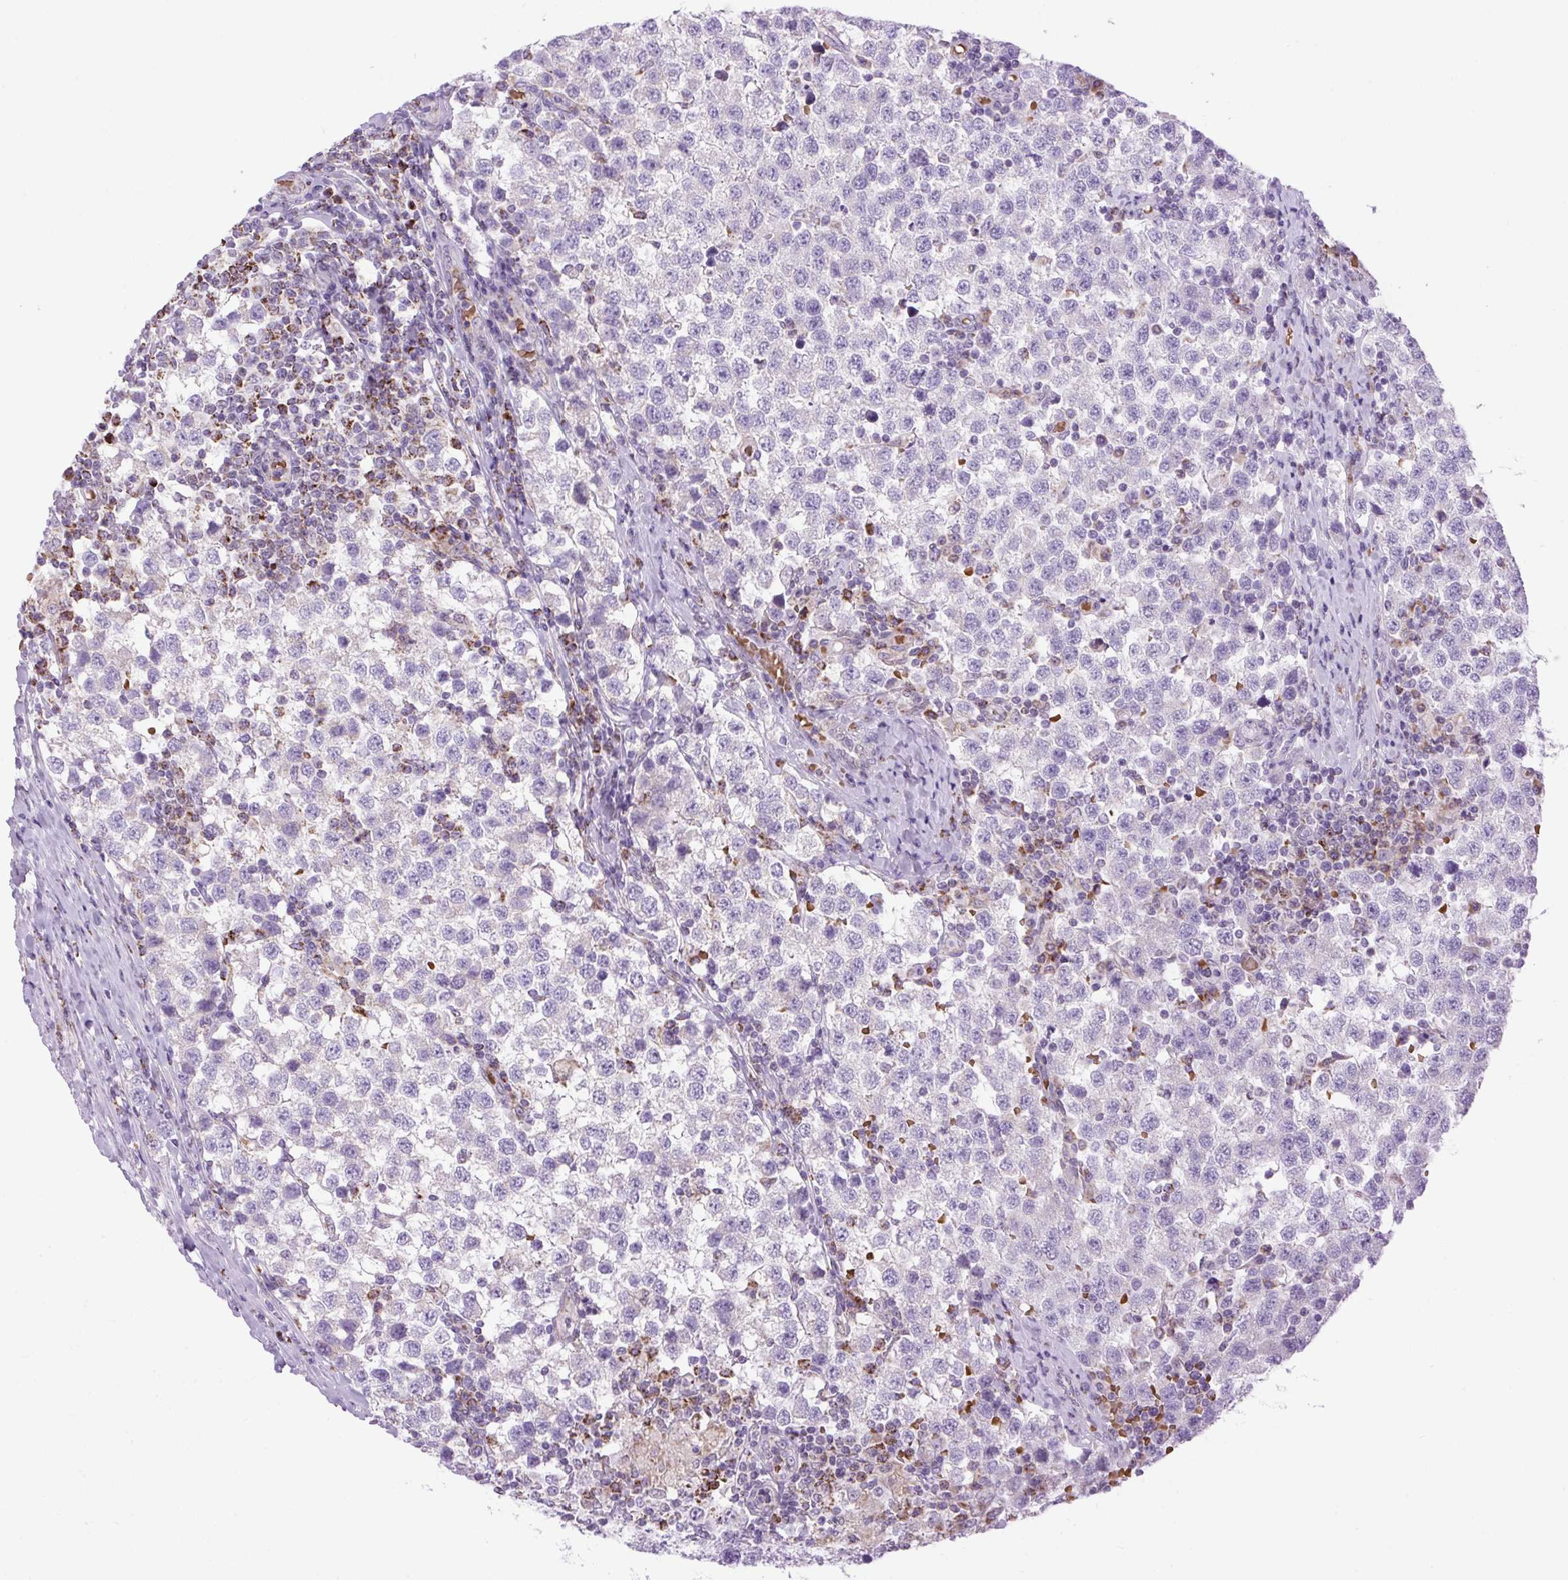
{"staining": {"intensity": "negative", "quantity": "none", "location": "none"}, "tissue": "testis cancer", "cell_type": "Tumor cells", "image_type": "cancer", "snomed": [{"axis": "morphology", "description": "Seminoma, NOS"}, {"axis": "topography", "description": "Testis"}], "caption": "IHC image of seminoma (testis) stained for a protein (brown), which reveals no expression in tumor cells.", "gene": "SCO2", "patient": {"sex": "male", "age": 34}}